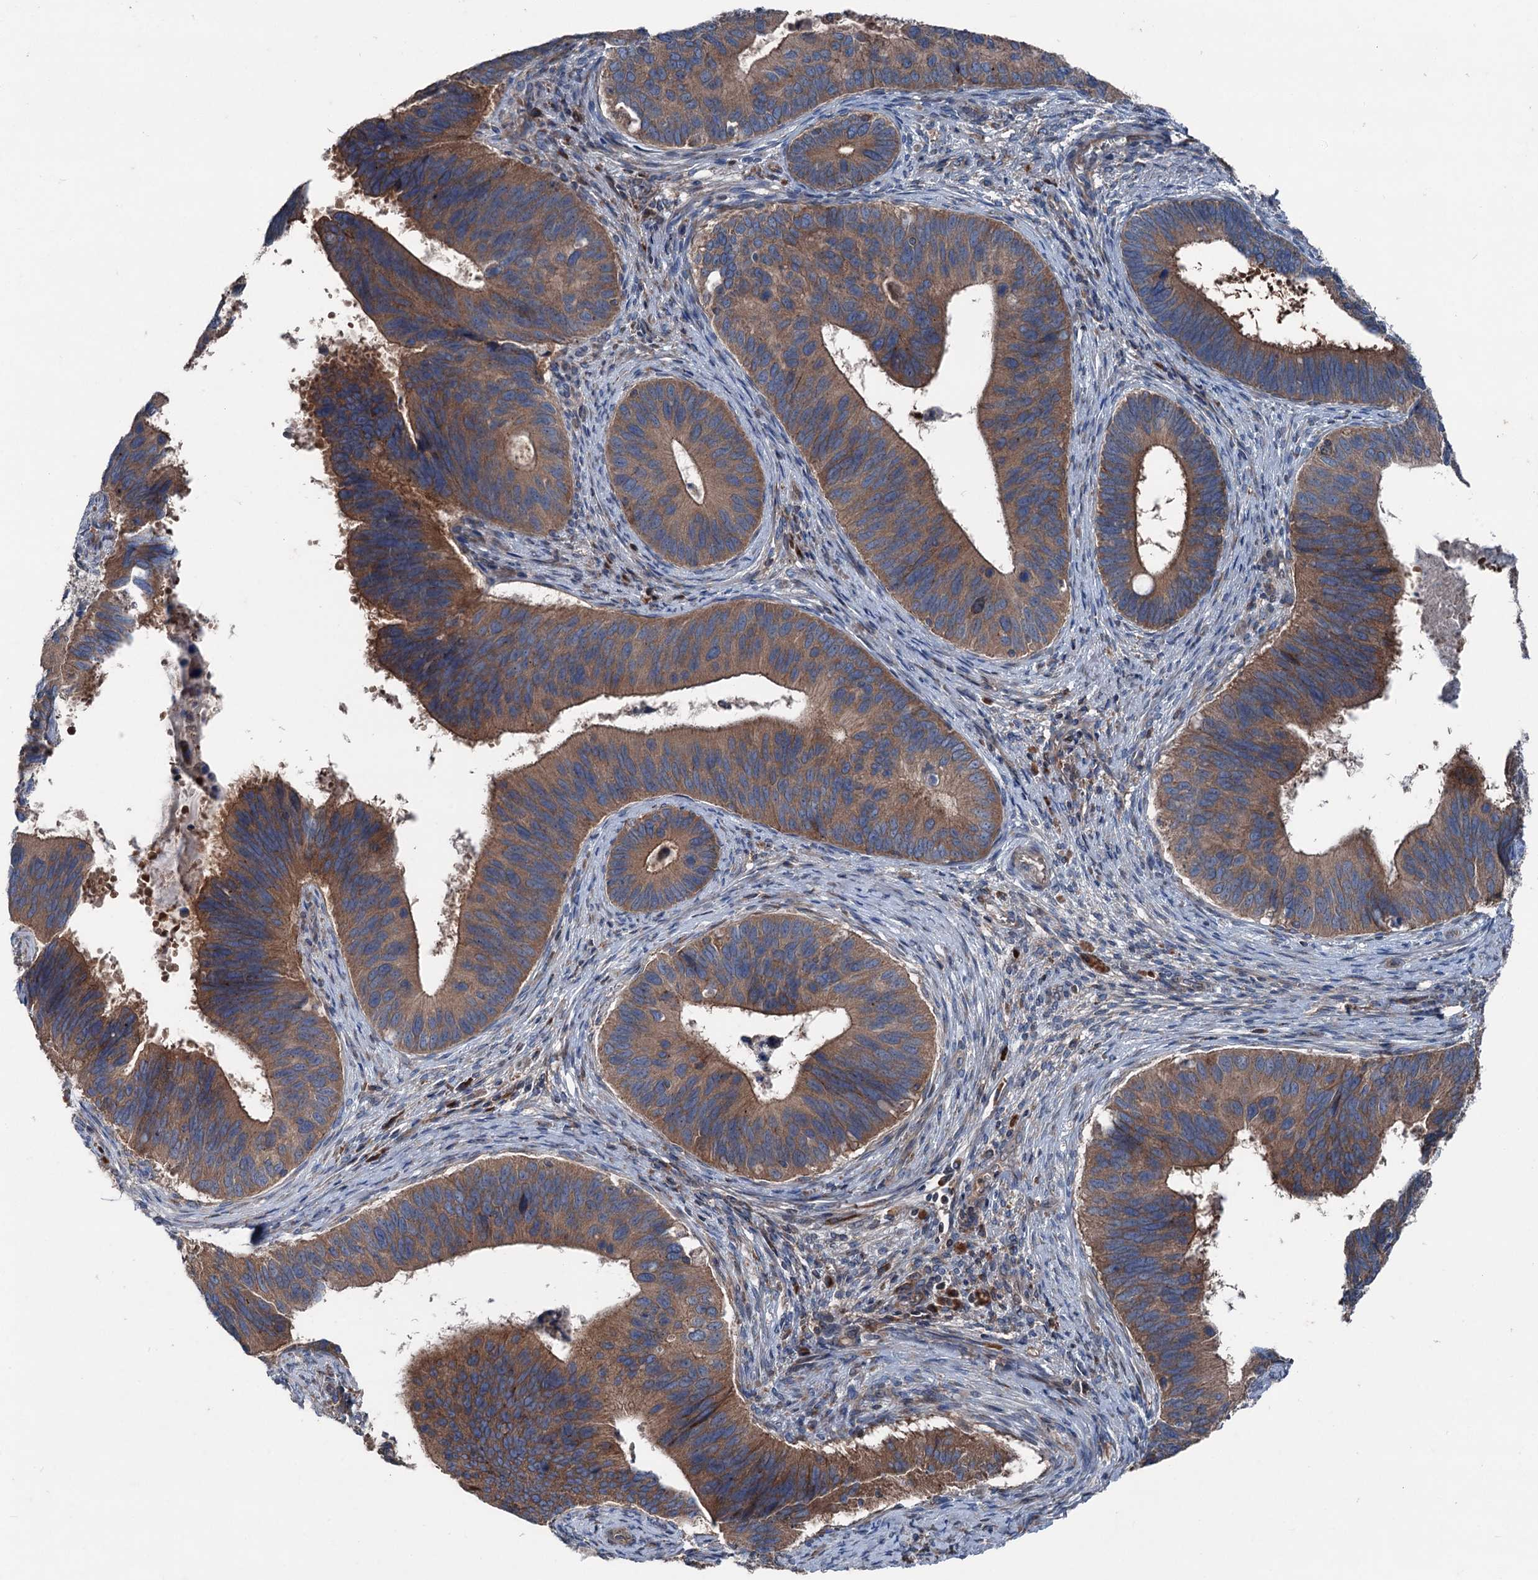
{"staining": {"intensity": "moderate", "quantity": ">75%", "location": "cytoplasmic/membranous"}, "tissue": "cervical cancer", "cell_type": "Tumor cells", "image_type": "cancer", "snomed": [{"axis": "morphology", "description": "Adenocarcinoma, NOS"}, {"axis": "topography", "description": "Cervix"}], "caption": "Tumor cells display moderate cytoplasmic/membranous expression in about >75% of cells in adenocarcinoma (cervical). (brown staining indicates protein expression, while blue staining denotes nuclei).", "gene": "RUFY1", "patient": {"sex": "female", "age": 42}}